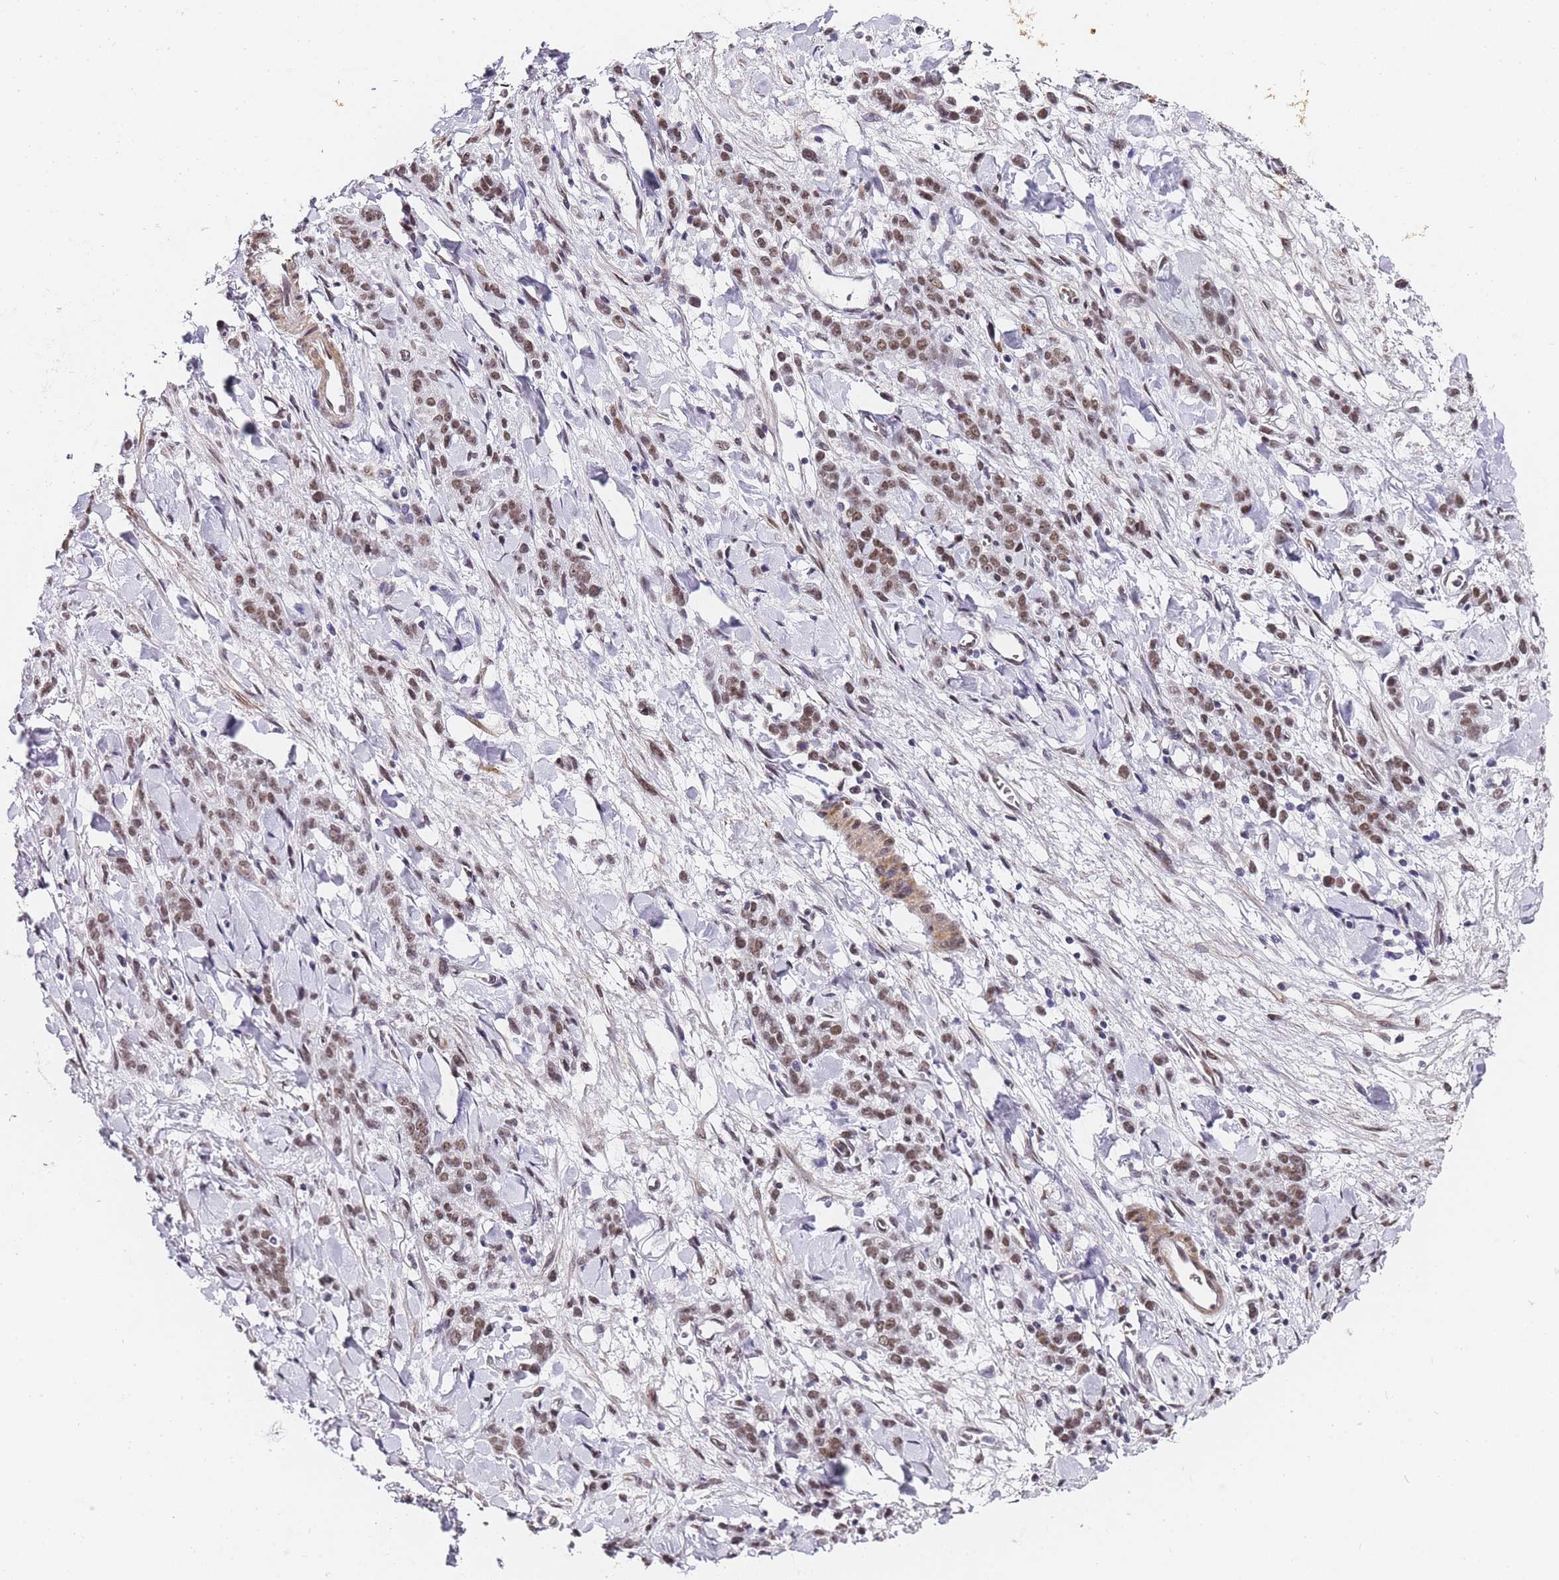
{"staining": {"intensity": "moderate", "quantity": ">75%", "location": "nuclear"}, "tissue": "stomach cancer", "cell_type": "Tumor cells", "image_type": "cancer", "snomed": [{"axis": "morphology", "description": "Normal tissue, NOS"}, {"axis": "morphology", "description": "Adenocarcinoma, NOS"}, {"axis": "topography", "description": "Stomach"}], "caption": "Human stomach adenocarcinoma stained with a protein marker exhibits moderate staining in tumor cells.", "gene": "POLR1A", "patient": {"sex": "male", "age": 82}}